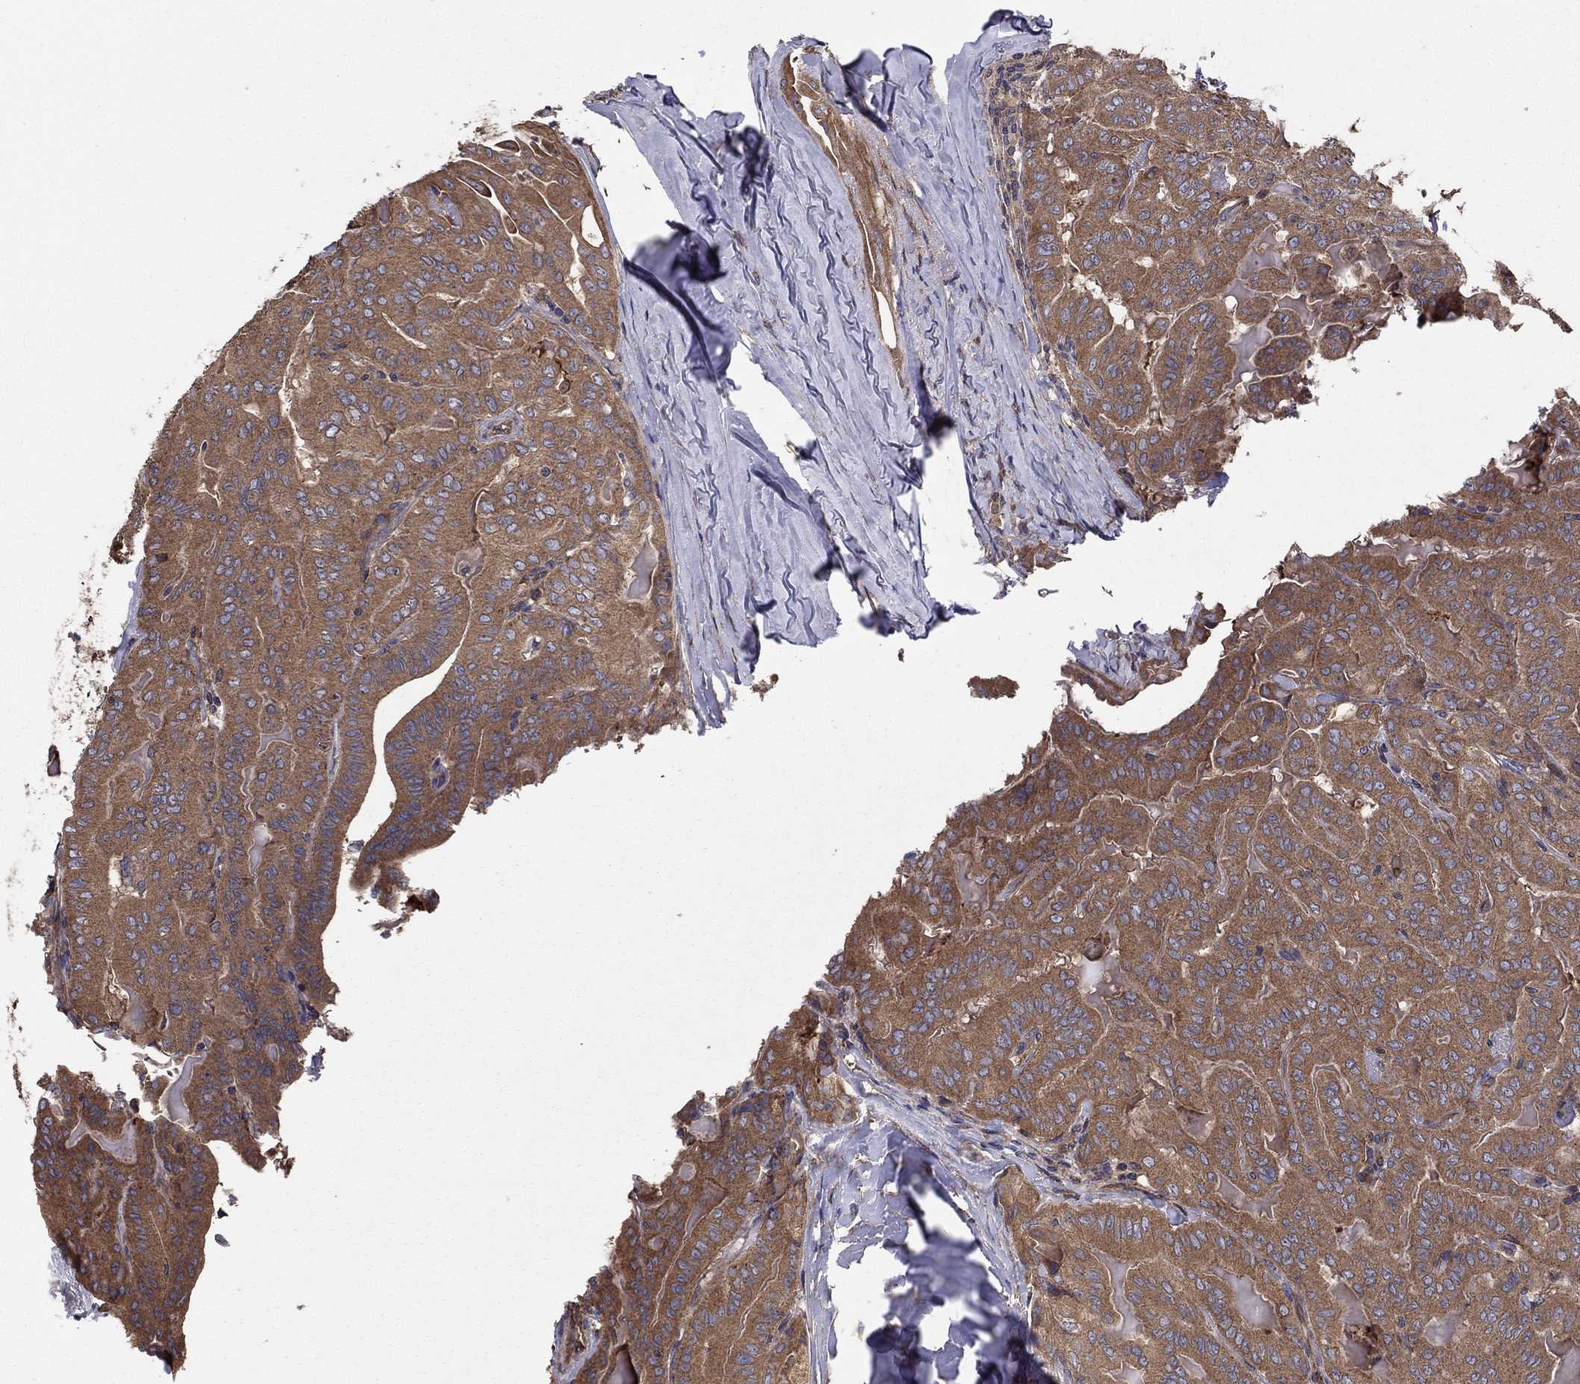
{"staining": {"intensity": "moderate", "quantity": ">75%", "location": "cytoplasmic/membranous"}, "tissue": "thyroid cancer", "cell_type": "Tumor cells", "image_type": "cancer", "snomed": [{"axis": "morphology", "description": "Papillary adenocarcinoma, NOS"}, {"axis": "topography", "description": "Thyroid gland"}], "caption": "A medium amount of moderate cytoplasmic/membranous positivity is appreciated in about >75% of tumor cells in thyroid cancer tissue. (DAB (3,3'-diaminobenzidine) IHC, brown staining for protein, blue staining for nuclei).", "gene": "BABAM2", "patient": {"sex": "female", "age": 68}}